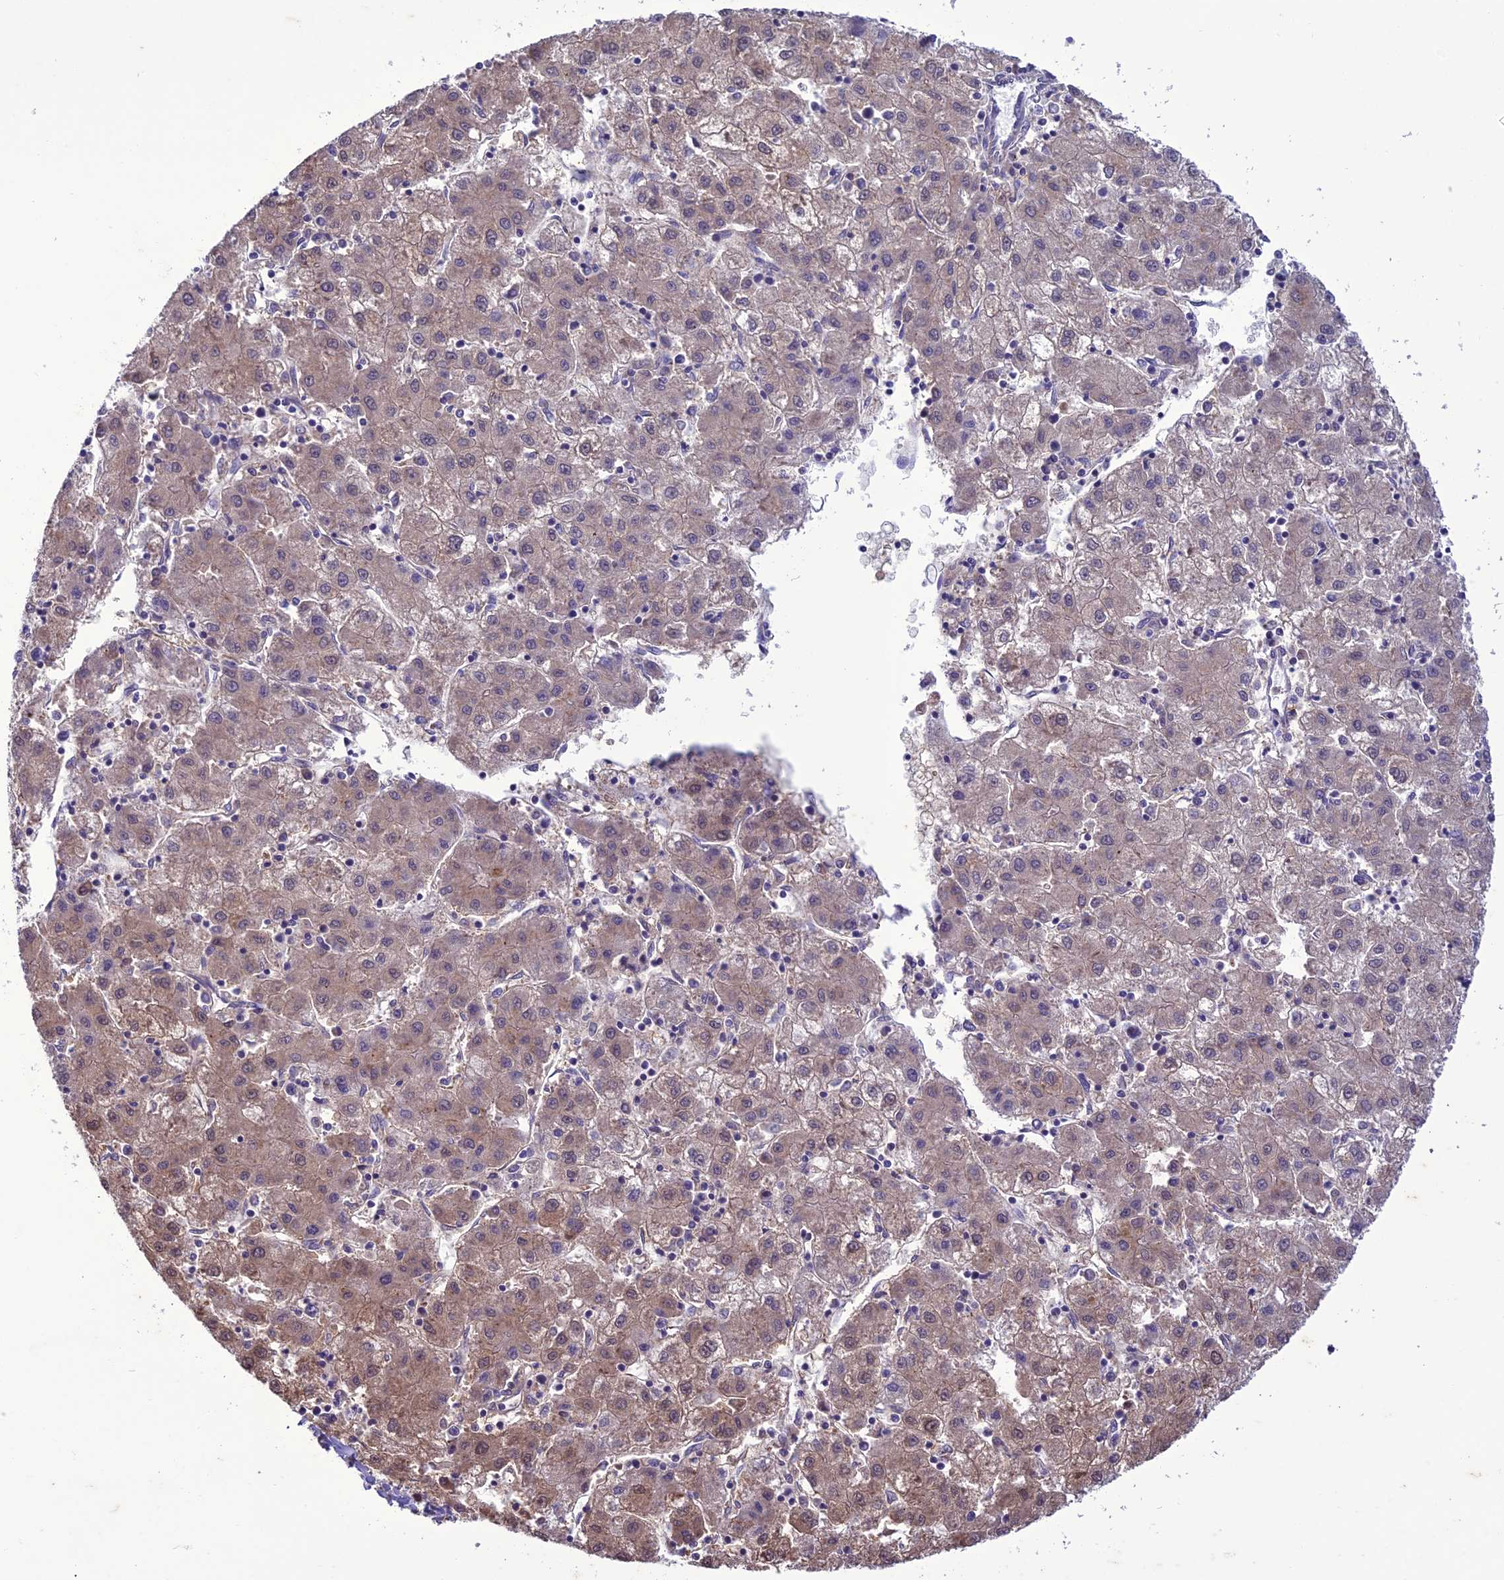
{"staining": {"intensity": "weak", "quantity": "25%-75%", "location": "cytoplasmic/membranous"}, "tissue": "liver cancer", "cell_type": "Tumor cells", "image_type": "cancer", "snomed": [{"axis": "morphology", "description": "Carcinoma, Hepatocellular, NOS"}, {"axis": "topography", "description": "Liver"}], "caption": "Hepatocellular carcinoma (liver) tissue shows weak cytoplasmic/membranous expression in approximately 25%-75% of tumor cells, visualized by immunohistochemistry. (IHC, brightfield microscopy, high magnification).", "gene": "BORCS6", "patient": {"sex": "male", "age": 72}}